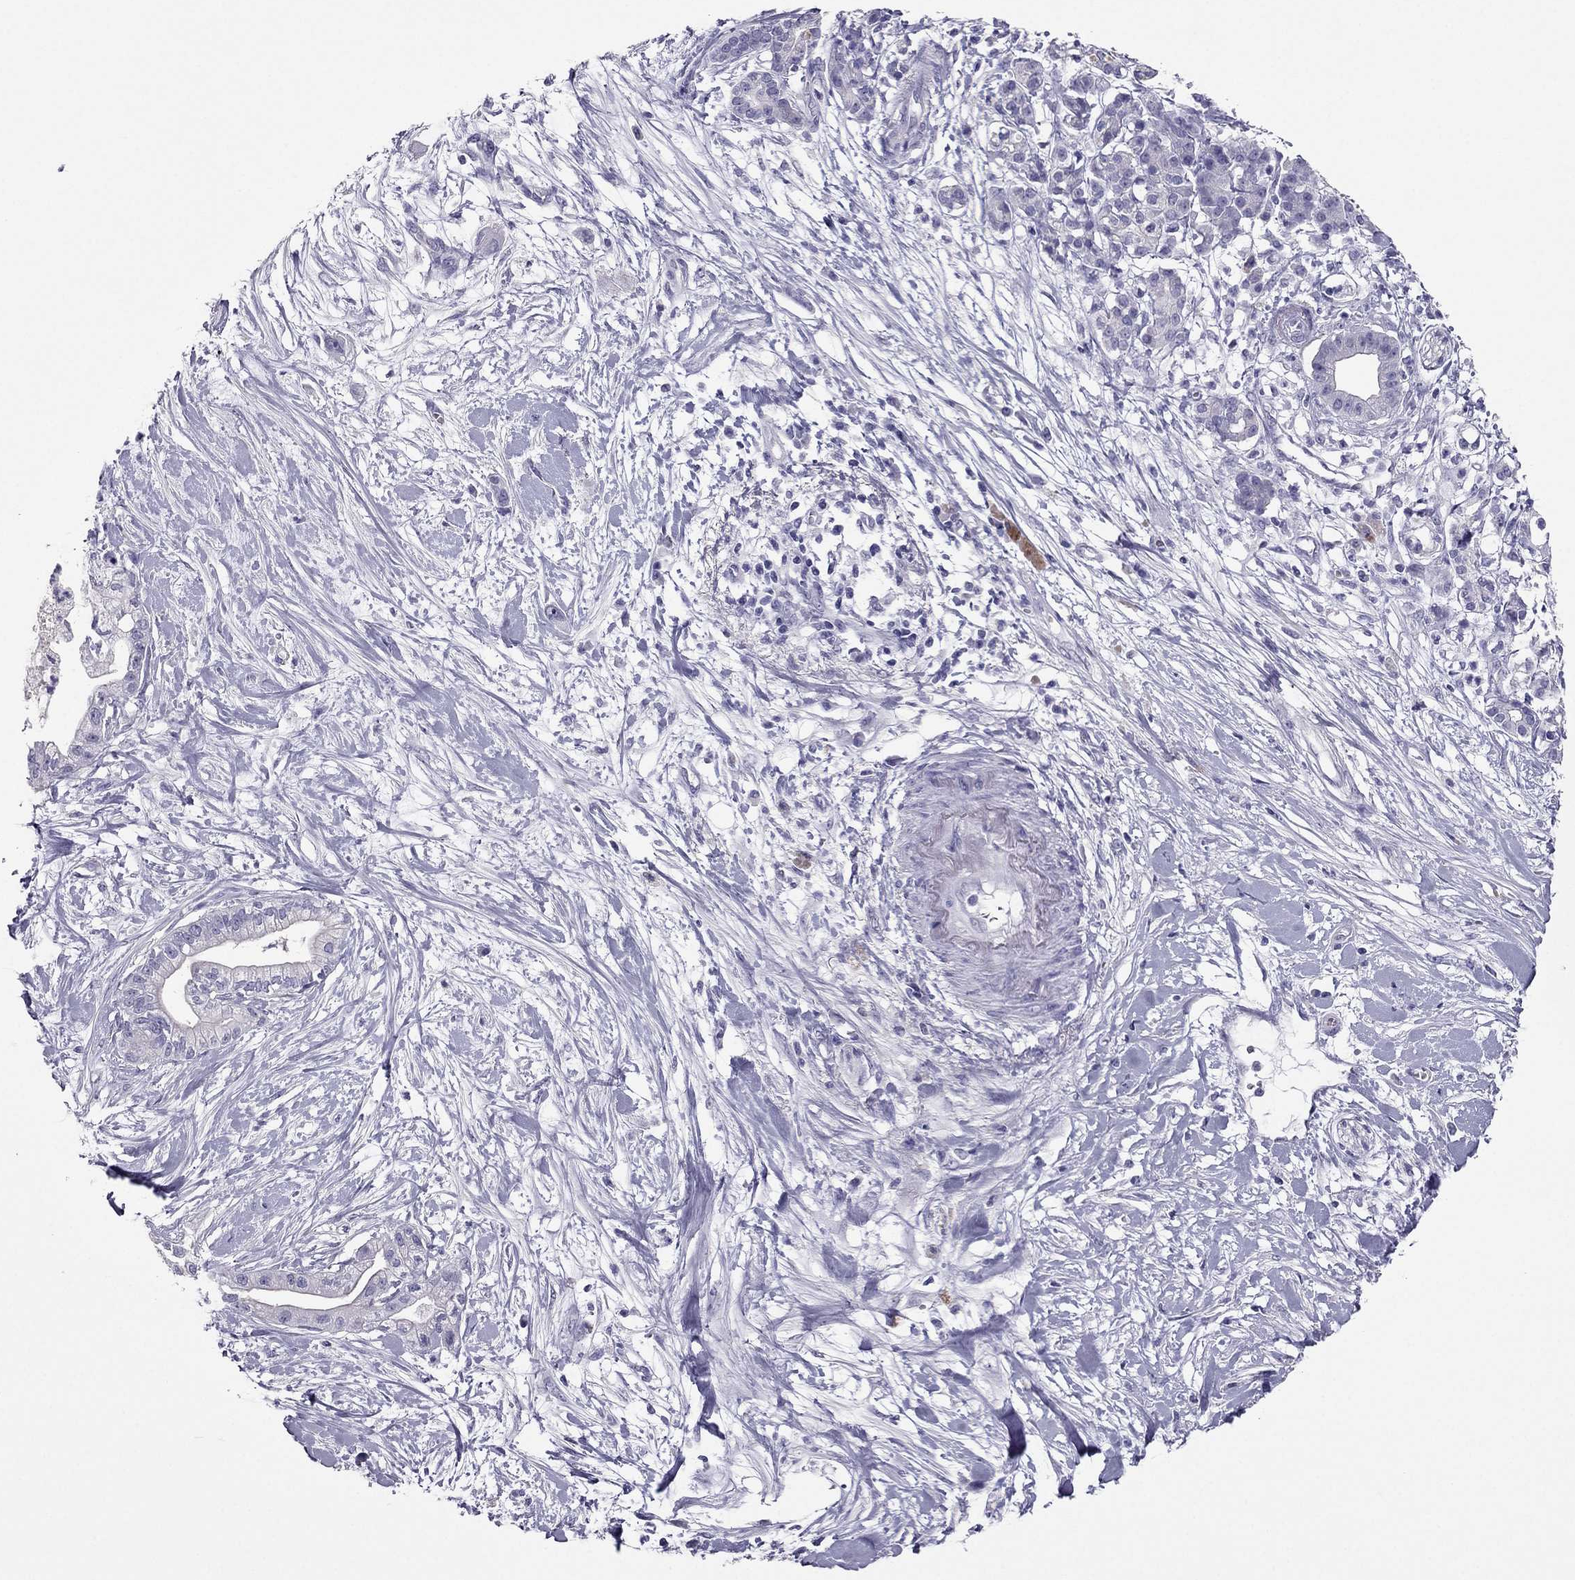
{"staining": {"intensity": "negative", "quantity": "none", "location": "none"}, "tissue": "pancreatic cancer", "cell_type": "Tumor cells", "image_type": "cancer", "snomed": [{"axis": "morphology", "description": "Normal tissue, NOS"}, {"axis": "morphology", "description": "Adenocarcinoma, NOS"}, {"axis": "topography", "description": "Lymph node"}, {"axis": "topography", "description": "Pancreas"}], "caption": "The photomicrograph shows no significant positivity in tumor cells of pancreatic adenocarcinoma.", "gene": "PDE6A", "patient": {"sex": "female", "age": 58}}